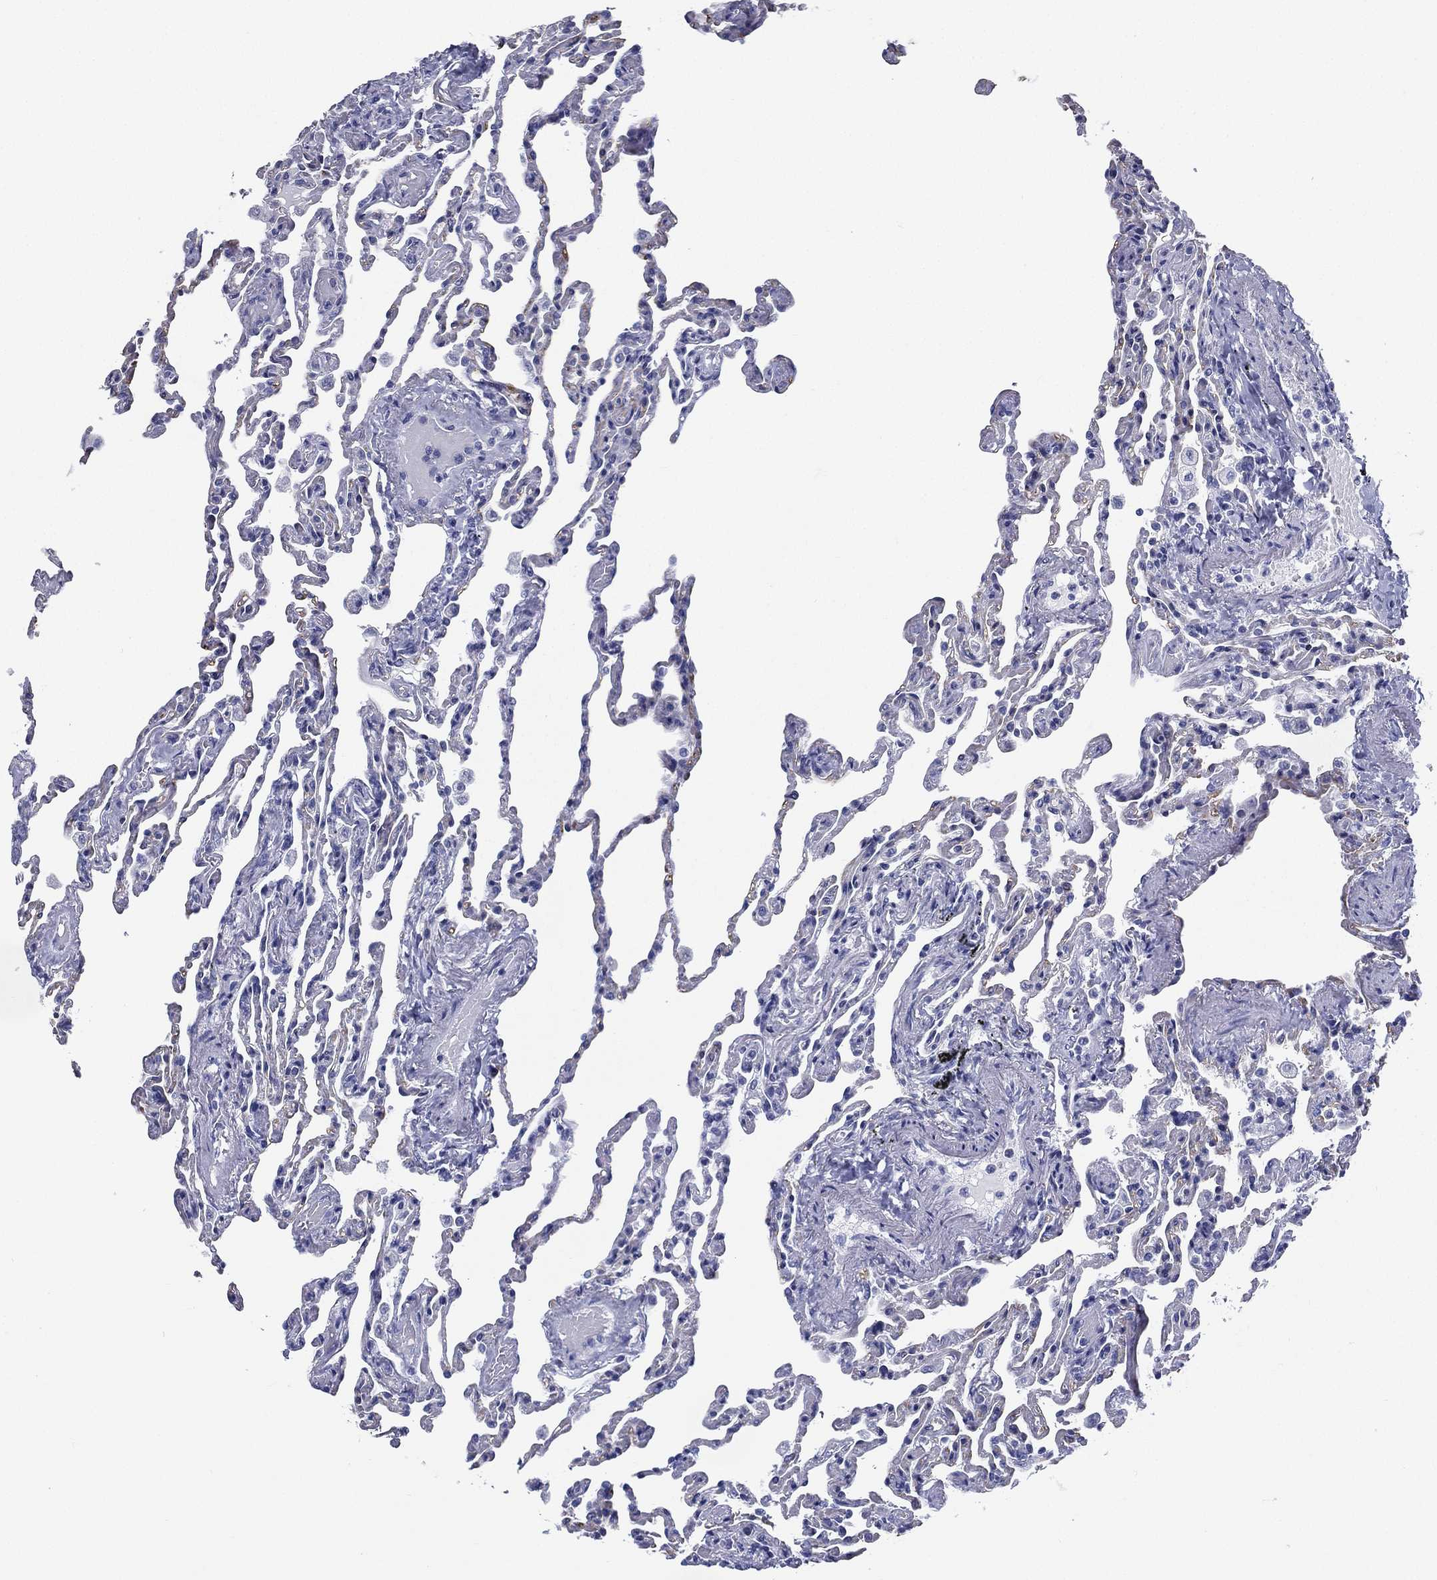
{"staining": {"intensity": "negative", "quantity": "none", "location": "none"}, "tissue": "lung", "cell_type": "Alveolar cells", "image_type": "normal", "snomed": [{"axis": "morphology", "description": "Normal tissue, NOS"}, {"axis": "topography", "description": "Lung"}], "caption": "The histopathology image shows no significant expression in alveolar cells of lung.", "gene": "RSPH4A", "patient": {"sex": "female", "age": 43}}